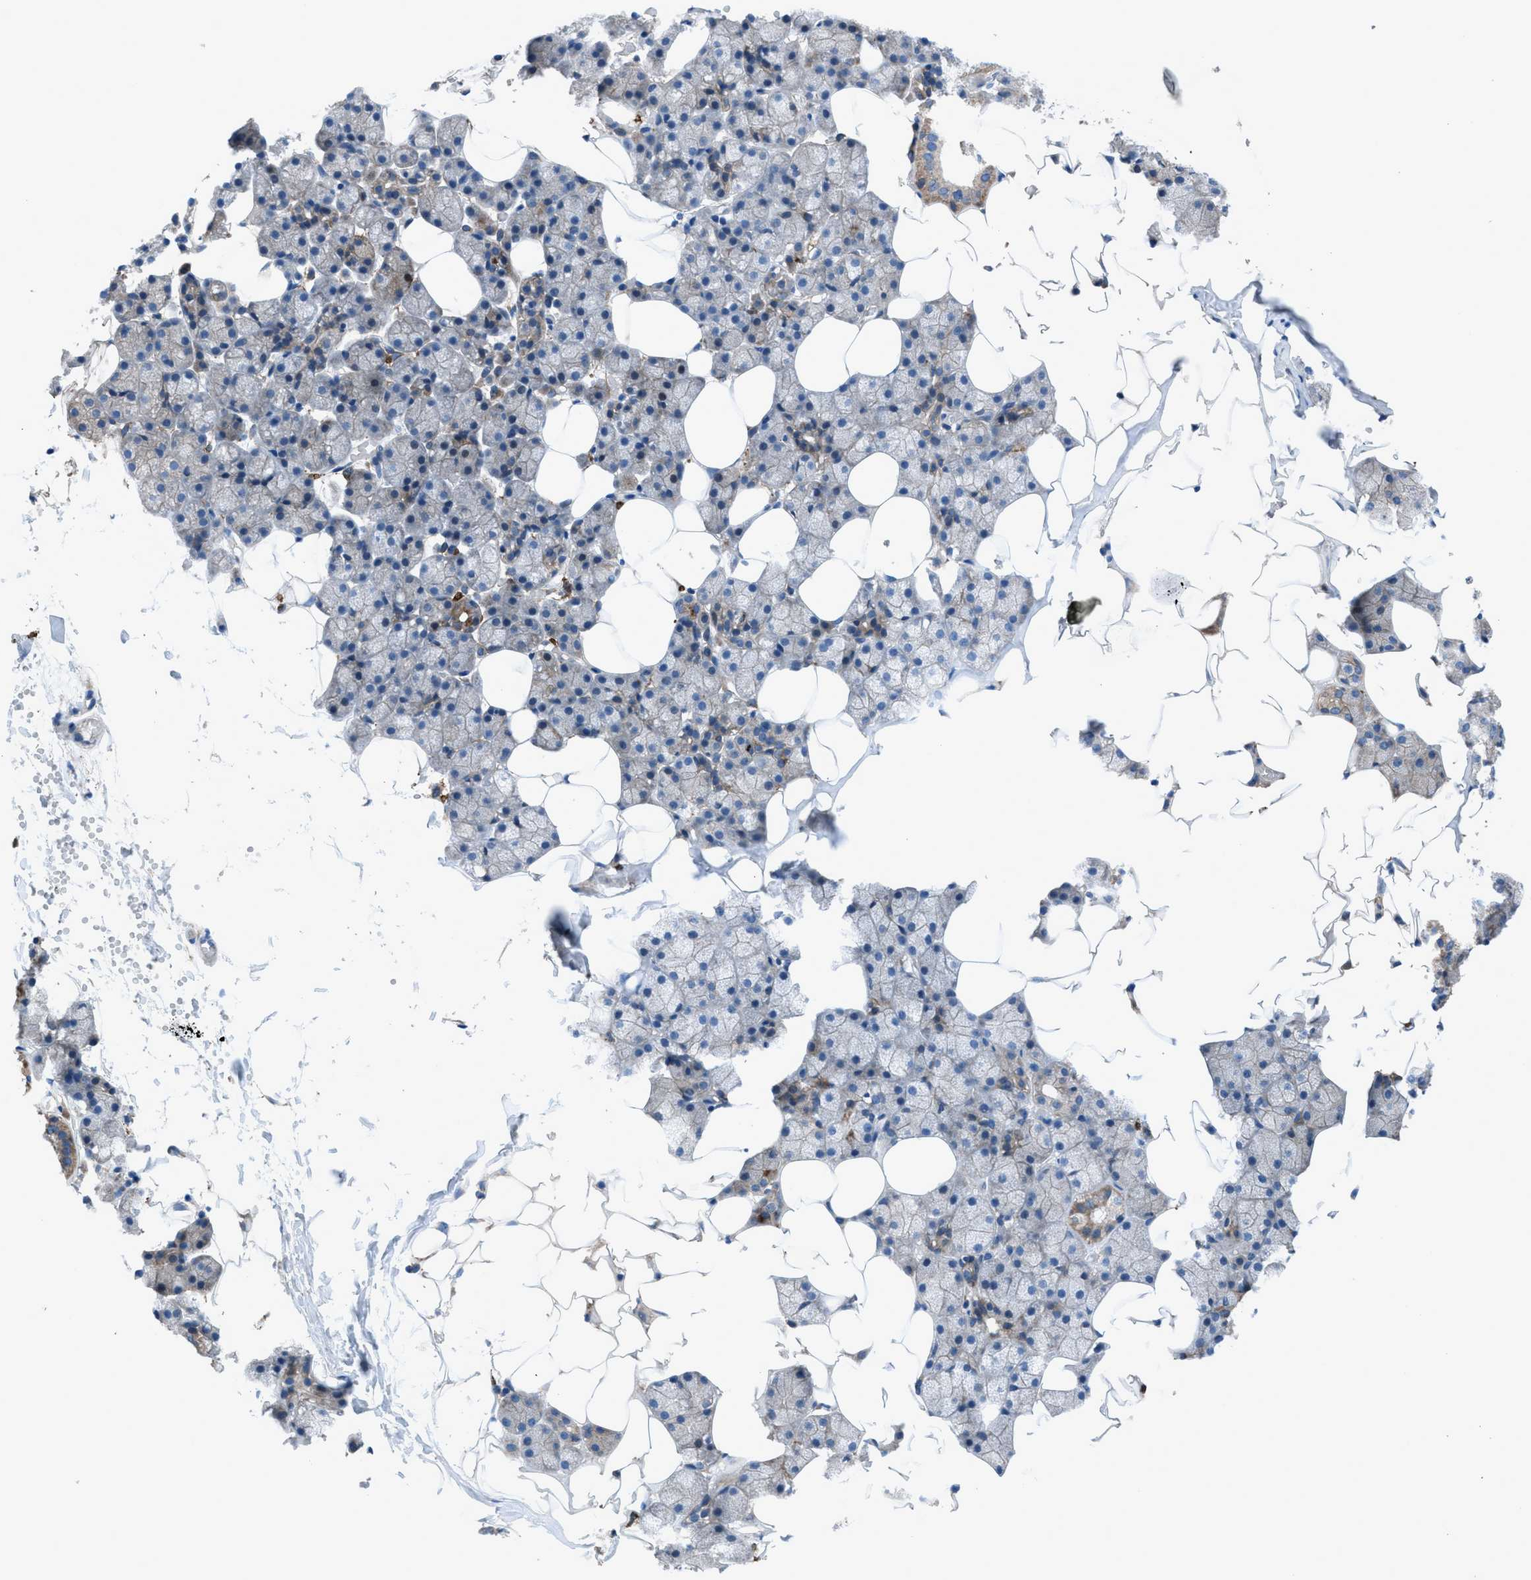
{"staining": {"intensity": "weak", "quantity": "<25%", "location": "cytoplasmic/membranous"}, "tissue": "salivary gland", "cell_type": "Glandular cells", "image_type": "normal", "snomed": [{"axis": "morphology", "description": "Normal tissue, NOS"}, {"axis": "topography", "description": "Salivary gland"}], "caption": "Immunohistochemistry (IHC) of benign human salivary gland exhibits no staining in glandular cells.", "gene": "EGFR", "patient": {"sex": "female", "age": 33}}